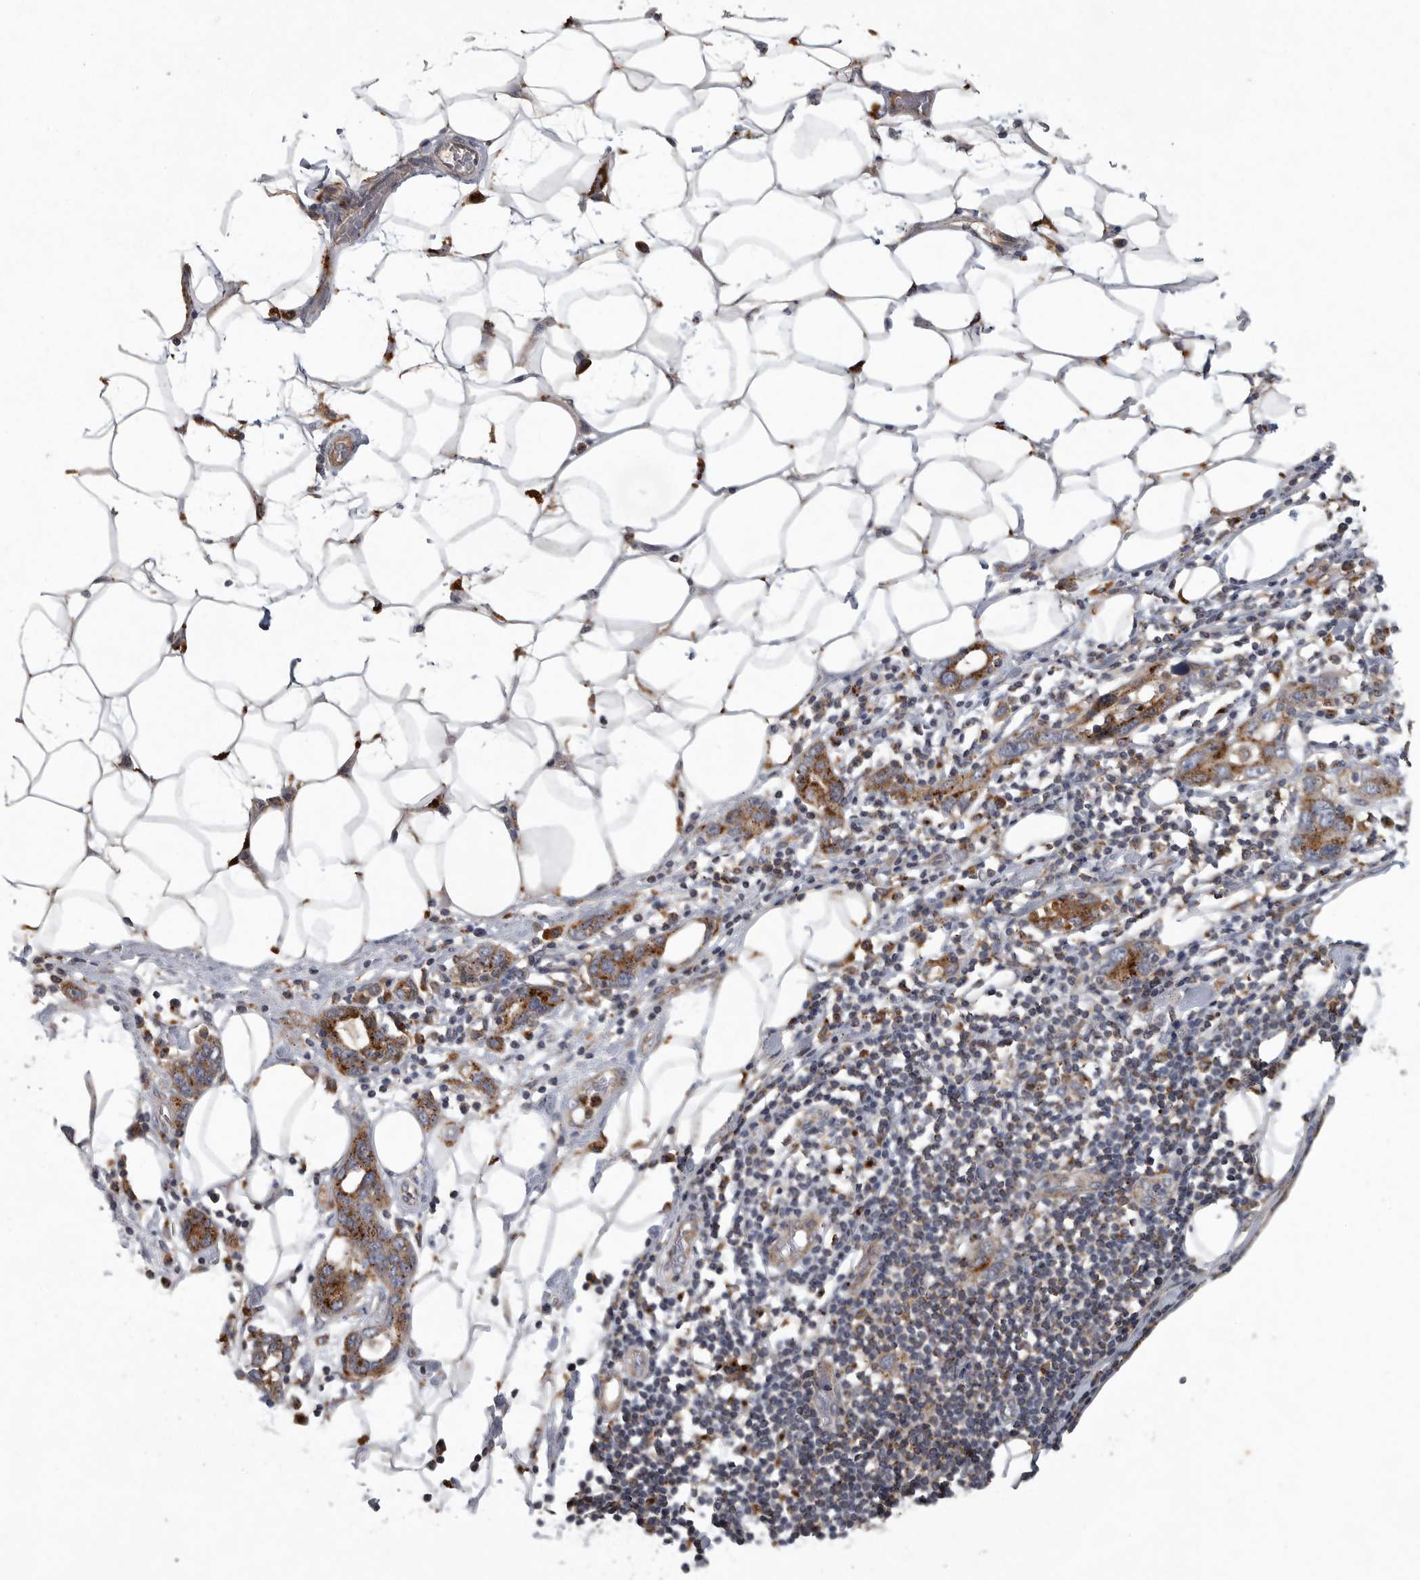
{"staining": {"intensity": "moderate", "quantity": ">75%", "location": "cytoplasmic/membranous"}, "tissue": "stomach cancer", "cell_type": "Tumor cells", "image_type": "cancer", "snomed": [{"axis": "morphology", "description": "Adenocarcinoma, NOS"}, {"axis": "topography", "description": "Stomach, lower"}], "caption": "Immunohistochemistry (IHC) of human stomach adenocarcinoma exhibits medium levels of moderate cytoplasmic/membranous staining in about >75% of tumor cells.", "gene": "LAMTOR3", "patient": {"sex": "female", "age": 93}}